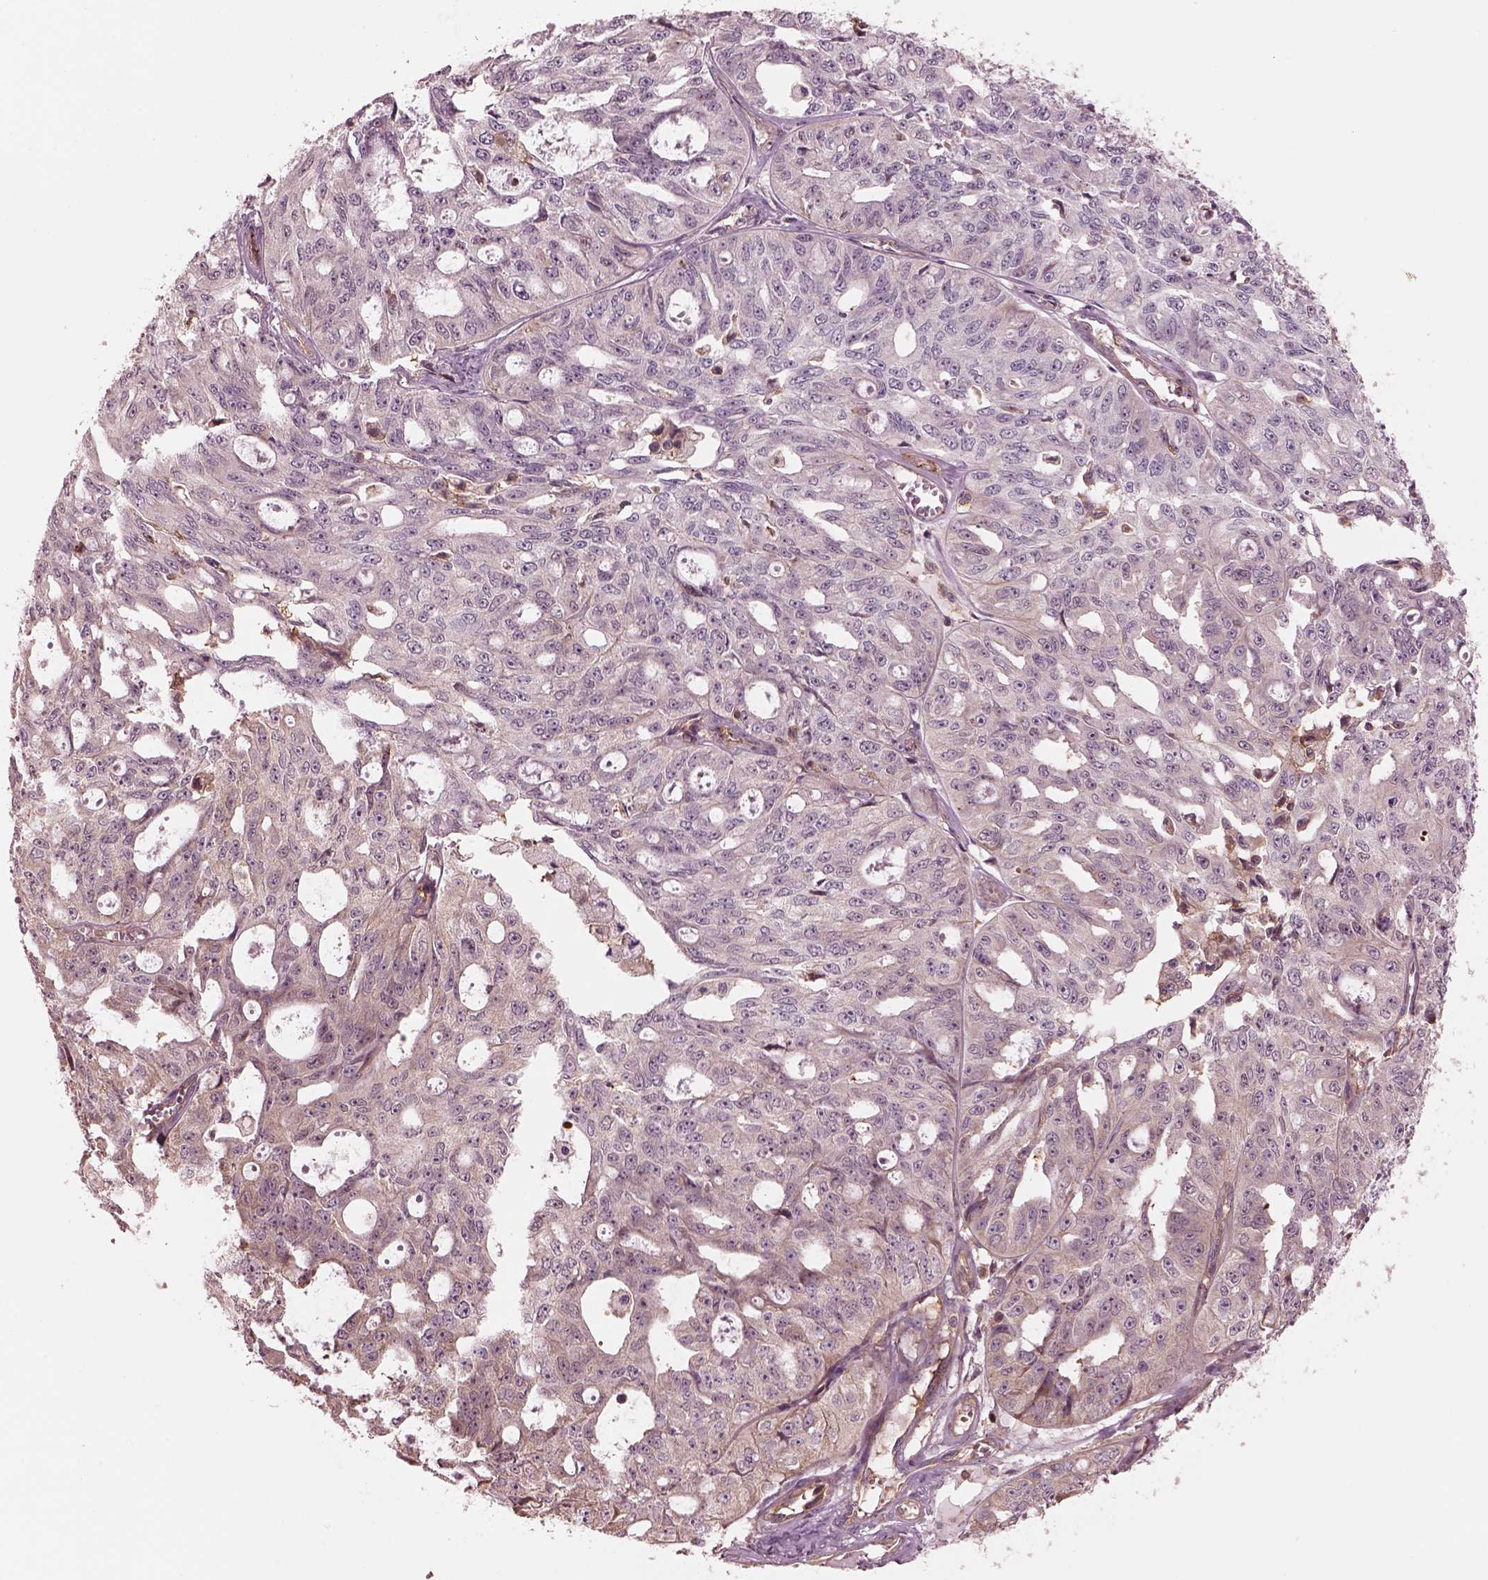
{"staining": {"intensity": "negative", "quantity": "none", "location": "none"}, "tissue": "ovarian cancer", "cell_type": "Tumor cells", "image_type": "cancer", "snomed": [{"axis": "morphology", "description": "Carcinoma, endometroid"}, {"axis": "topography", "description": "Ovary"}], "caption": "This is a photomicrograph of IHC staining of ovarian endometroid carcinoma, which shows no staining in tumor cells. (DAB (3,3'-diaminobenzidine) IHC, high magnification).", "gene": "STK33", "patient": {"sex": "female", "age": 65}}